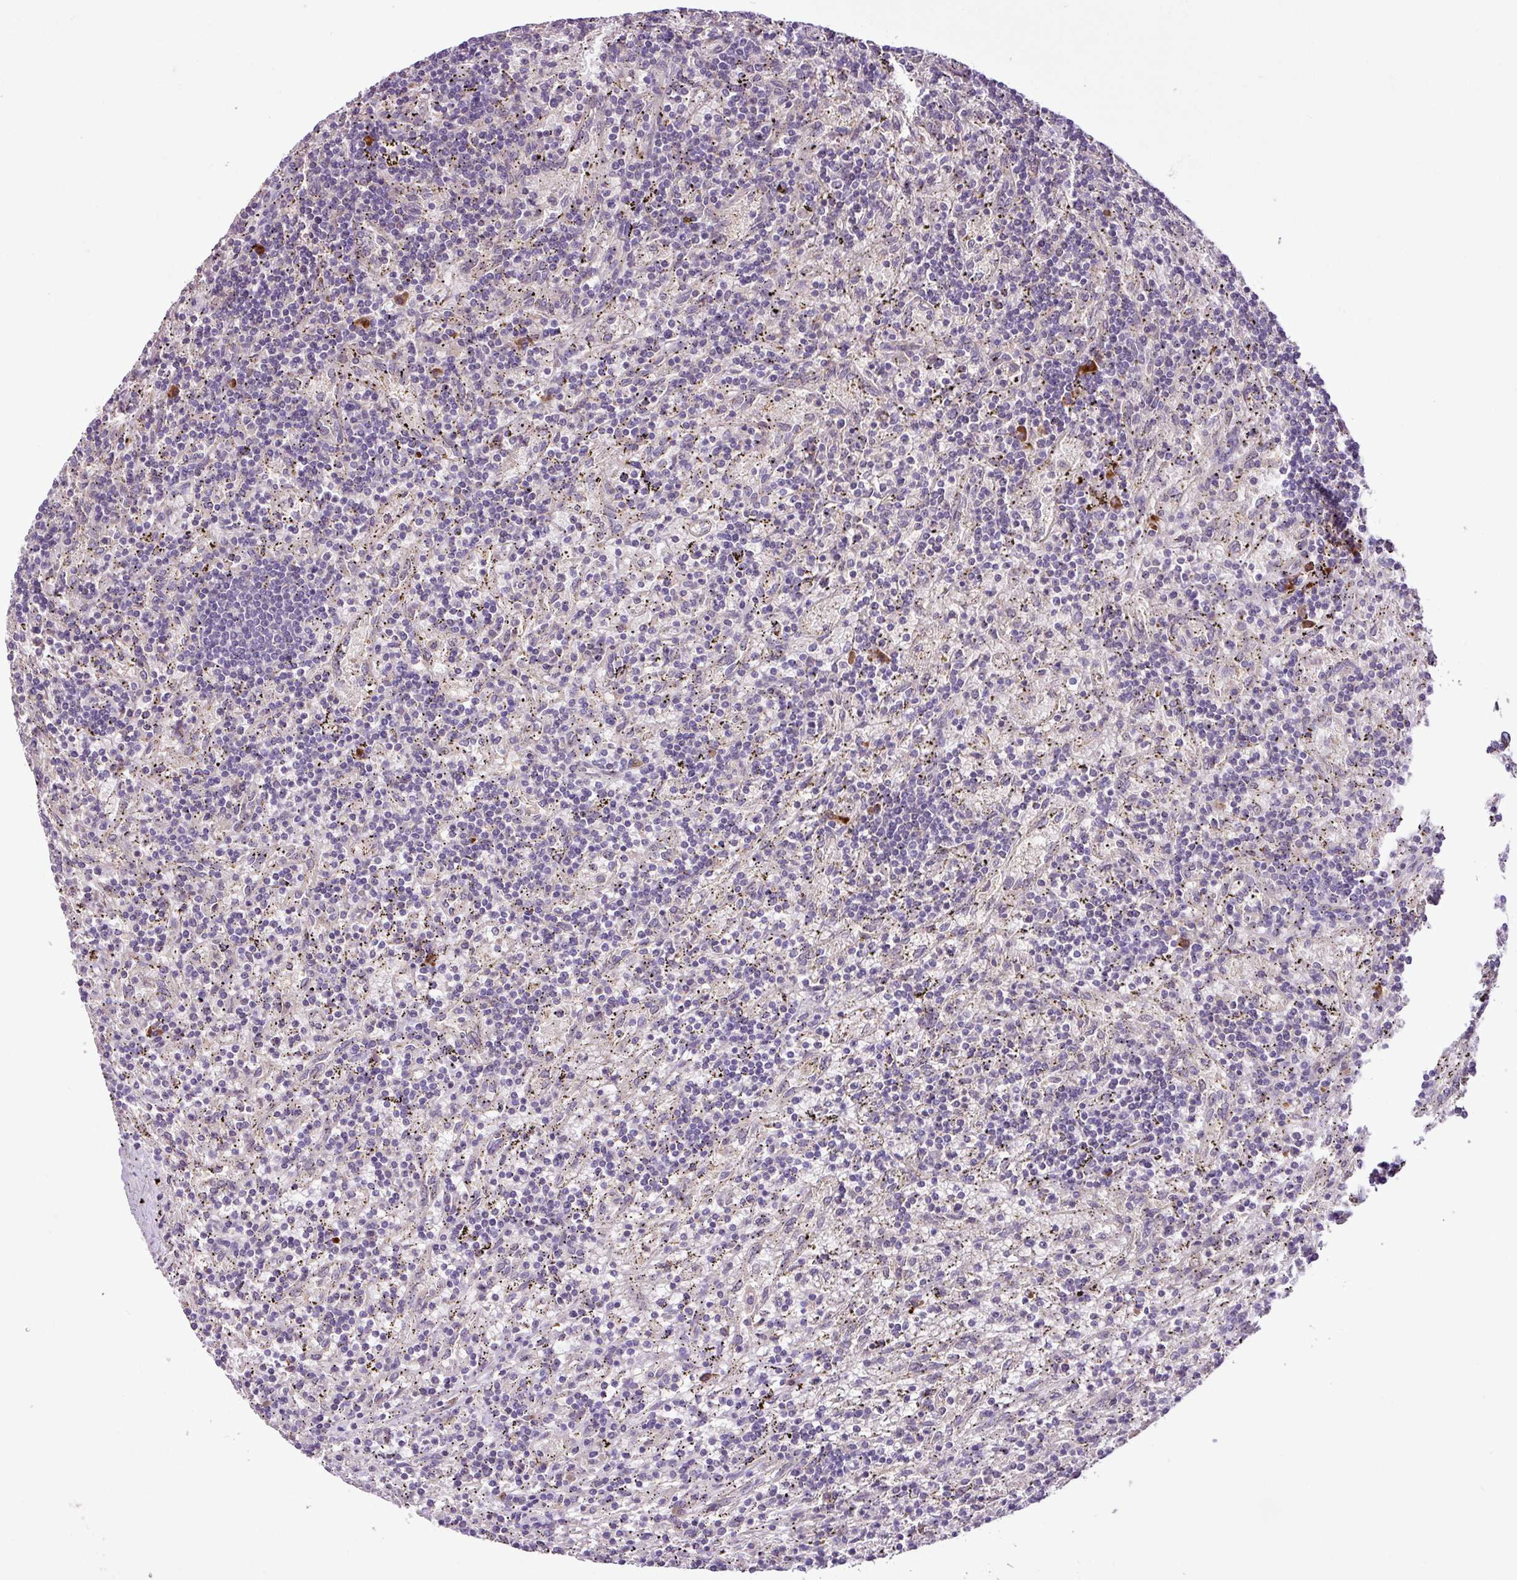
{"staining": {"intensity": "negative", "quantity": "none", "location": "none"}, "tissue": "lymphoma", "cell_type": "Tumor cells", "image_type": "cancer", "snomed": [{"axis": "morphology", "description": "Malignant lymphoma, non-Hodgkin's type, Low grade"}, {"axis": "topography", "description": "Spleen"}], "caption": "A micrograph of low-grade malignant lymphoma, non-Hodgkin's type stained for a protein demonstrates no brown staining in tumor cells.", "gene": "ZNF266", "patient": {"sex": "male", "age": 76}}